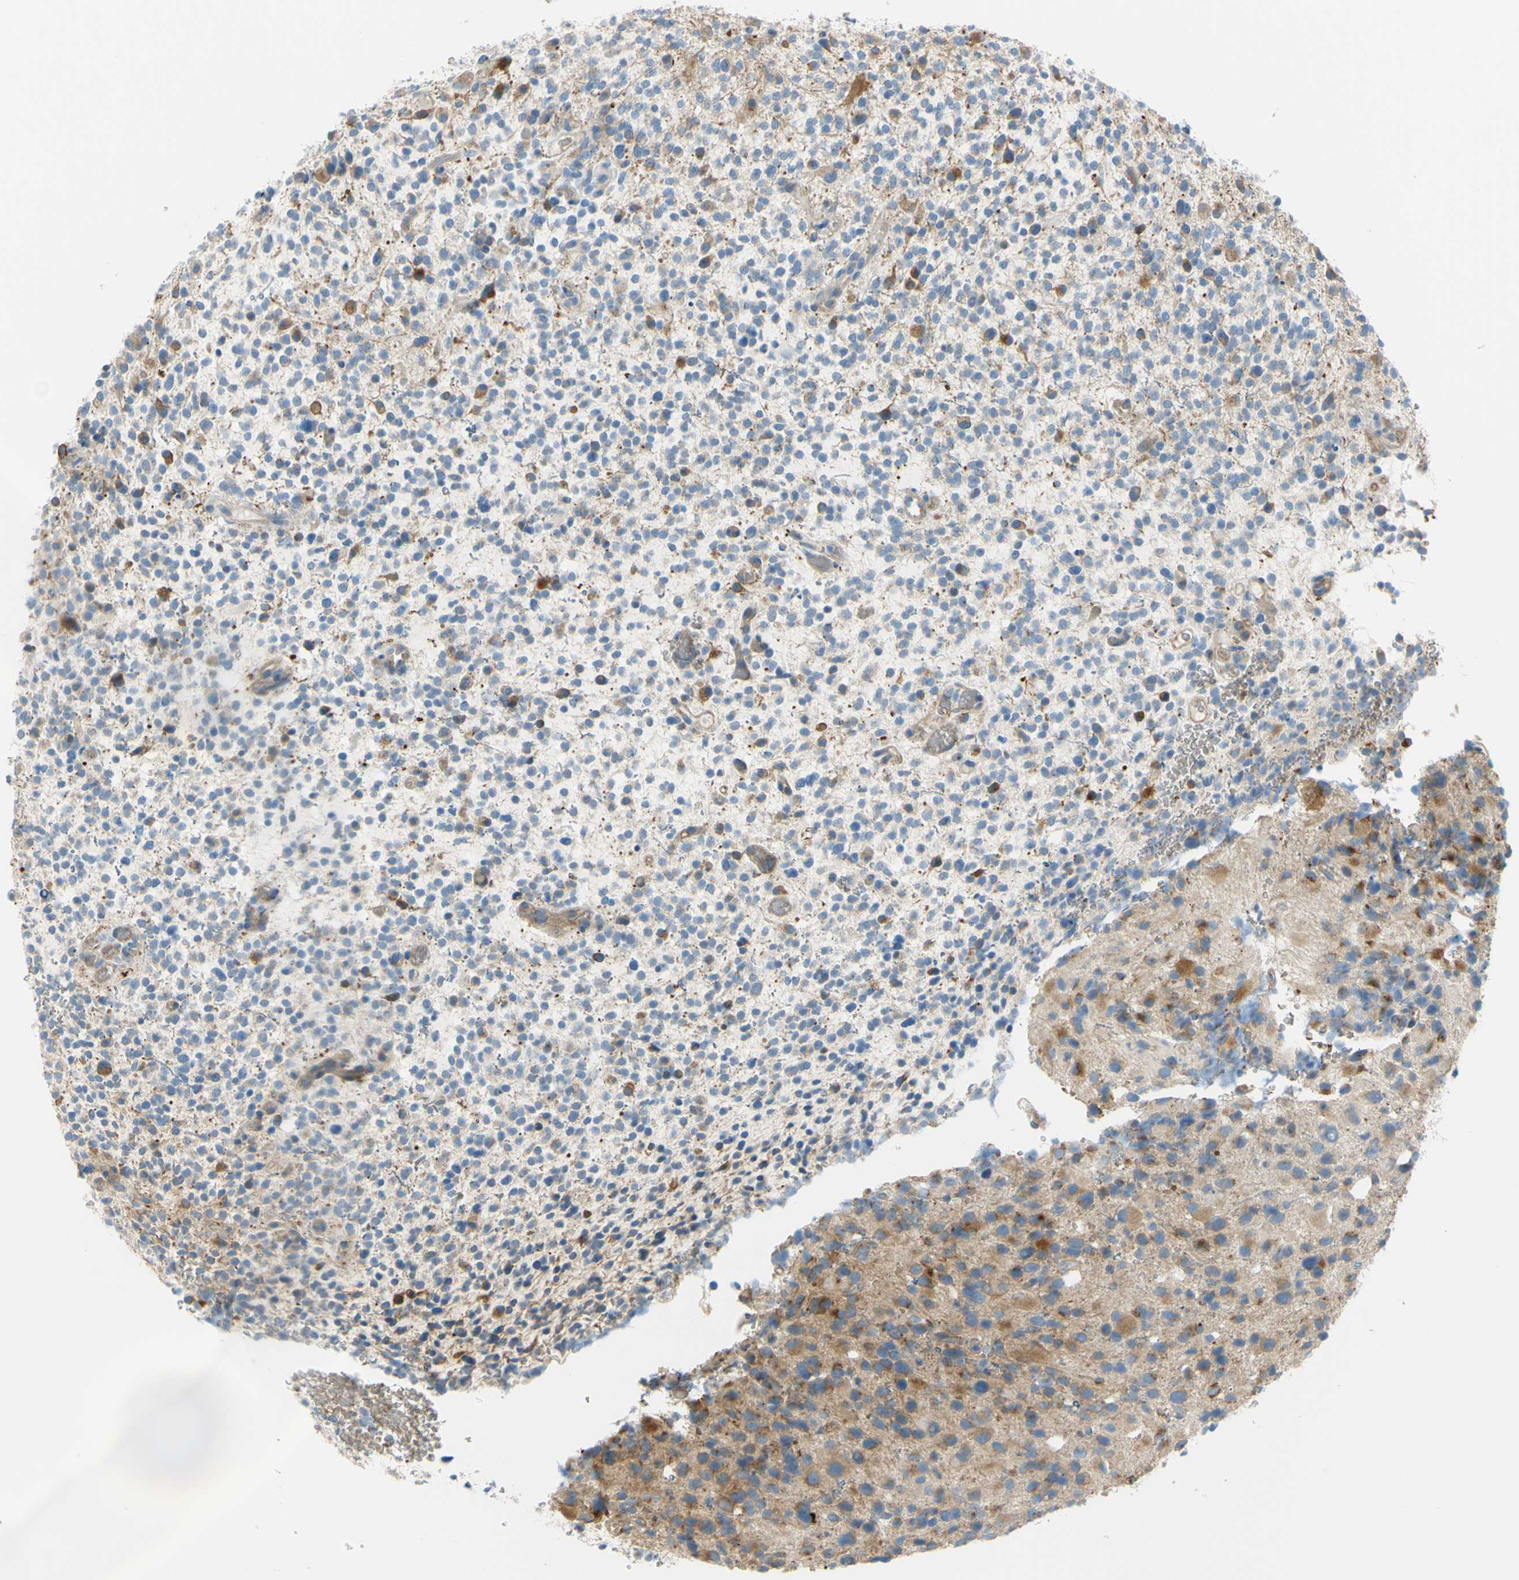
{"staining": {"intensity": "moderate", "quantity": "25%-75%", "location": "cytoplasmic/membranous"}, "tissue": "glioma", "cell_type": "Tumor cells", "image_type": "cancer", "snomed": [{"axis": "morphology", "description": "Glioma, malignant, High grade"}, {"axis": "topography", "description": "Brain"}], "caption": "The micrograph demonstrates immunohistochemical staining of malignant high-grade glioma. There is moderate cytoplasmic/membranous staining is appreciated in about 25%-75% of tumor cells. The staining is performed using DAB brown chromogen to label protein expression. The nuclei are counter-stained blue using hematoxylin.", "gene": "FRMD4B", "patient": {"sex": "male", "age": 48}}